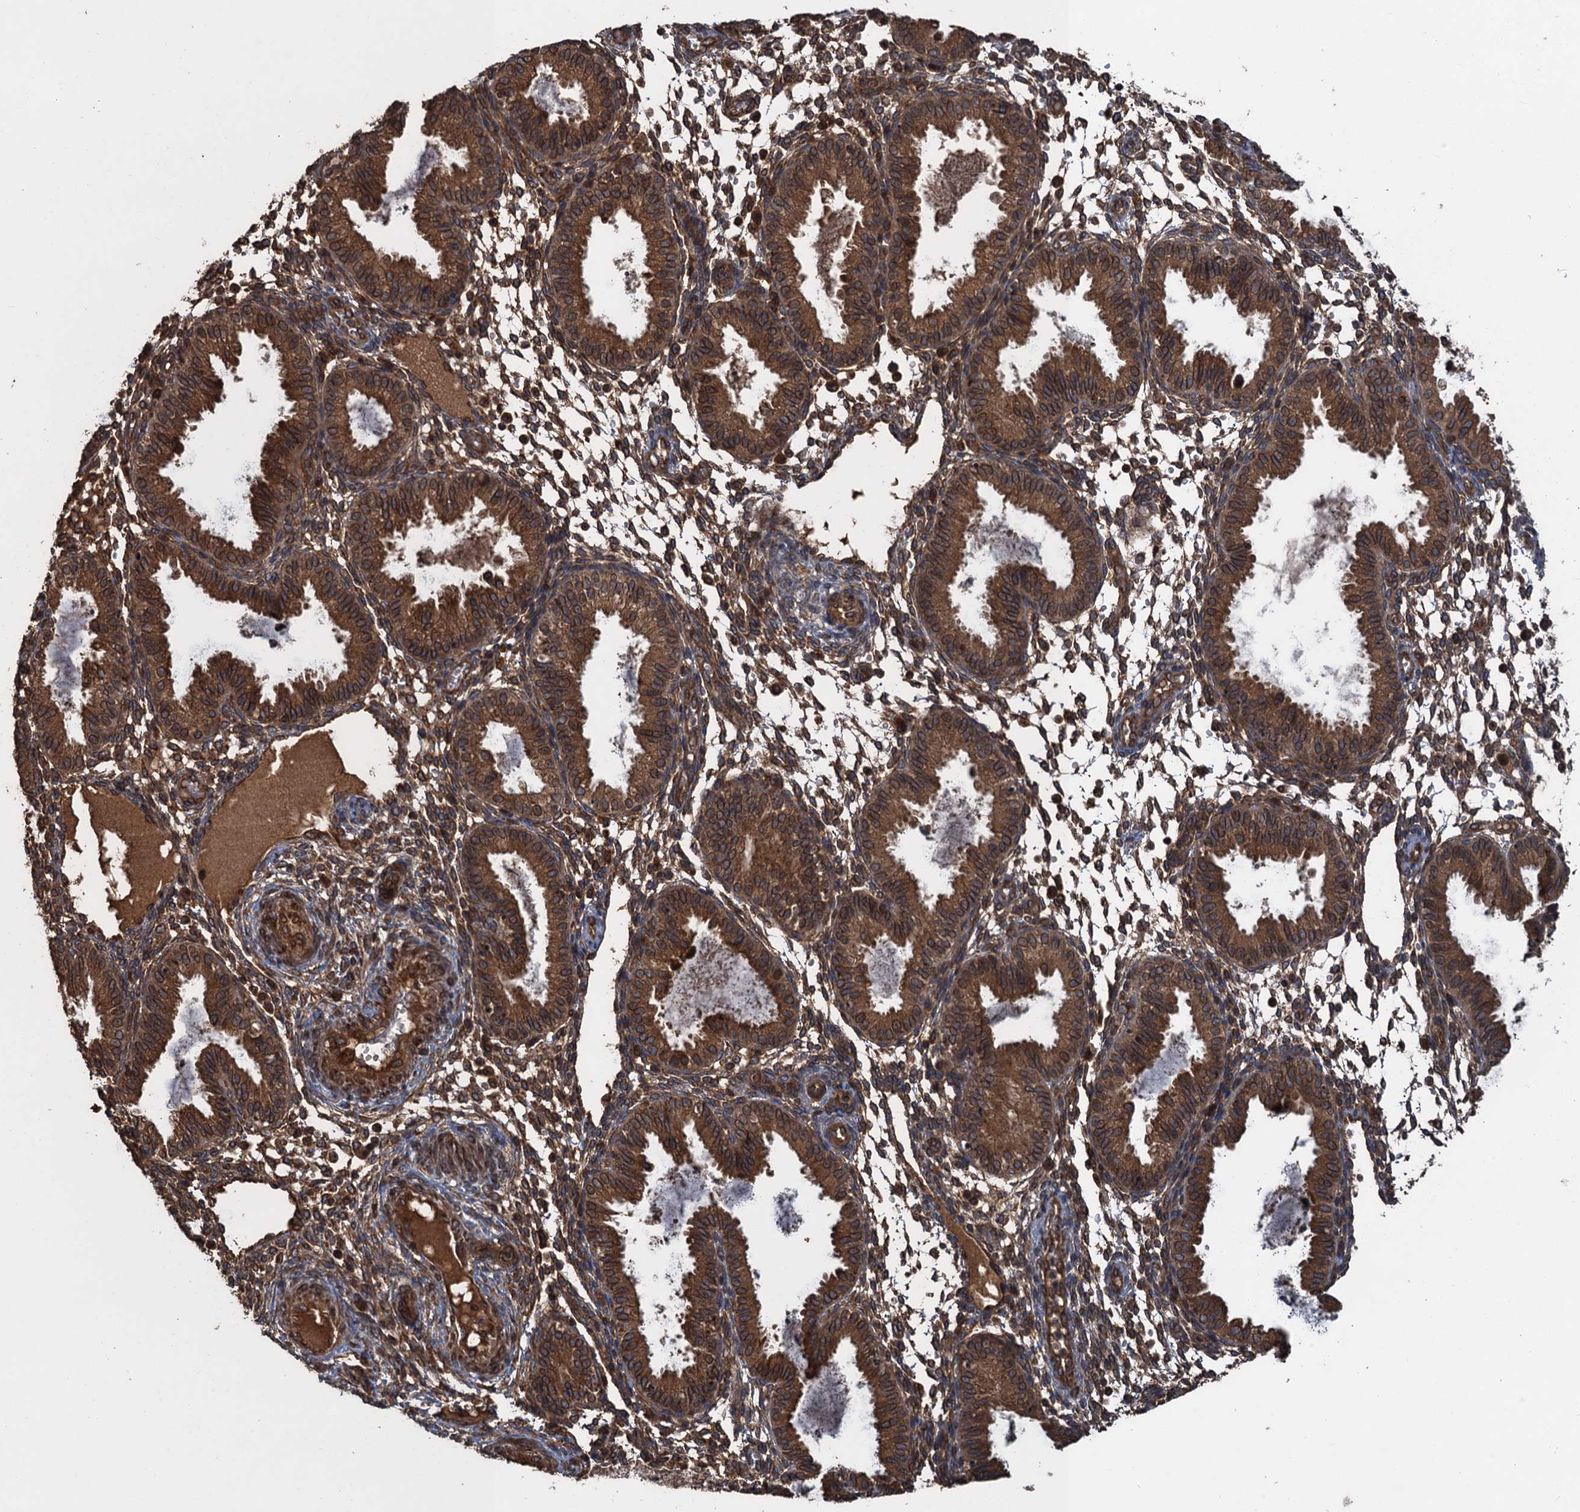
{"staining": {"intensity": "moderate", "quantity": "25%-75%", "location": "cytoplasmic/membranous"}, "tissue": "endometrium", "cell_type": "Cells in endometrial stroma", "image_type": "normal", "snomed": [{"axis": "morphology", "description": "Normal tissue, NOS"}, {"axis": "topography", "description": "Endometrium"}], "caption": "Immunohistochemical staining of unremarkable endometrium reveals moderate cytoplasmic/membranous protein positivity in about 25%-75% of cells in endometrial stroma. (Brightfield microscopy of DAB IHC at high magnification).", "gene": "GLE1", "patient": {"sex": "female", "age": 33}}